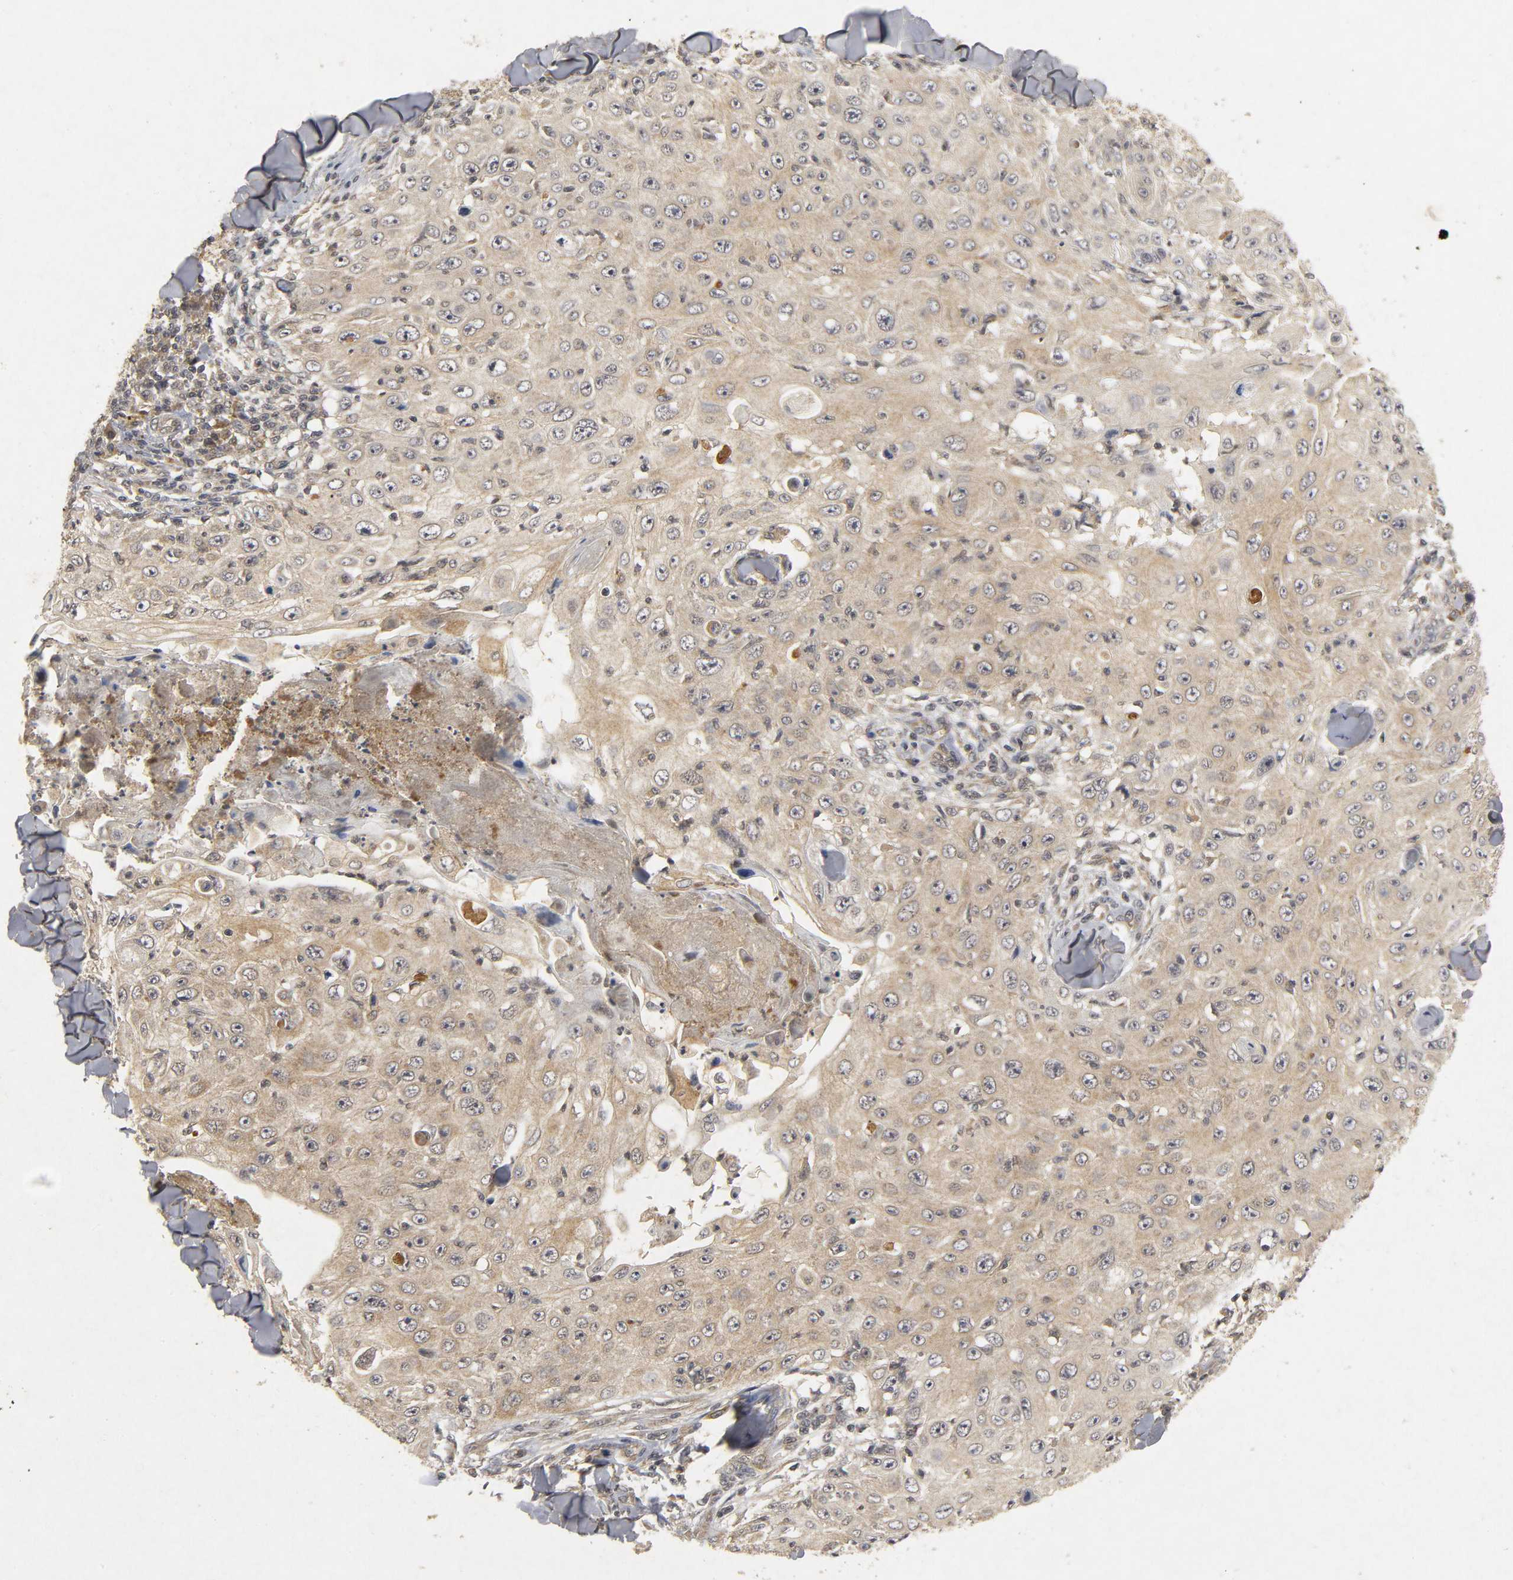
{"staining": {"intensity": "moderate", "quantity": "25%-75%", "location": "cytoplasmic/membranous"}, "tissue": "skin cancer", "cell_type": "Tumor cells", "image_type": "cancer", "snomed": [{"axis": "morphology", "description": "Squamous cell carcinoma, NOS"}, {"axis": "topography", "description": "Skin"}], "caption": "Brown immunohistochemical staining in human skin cancer (squamous cell carcinoma) shows moderate cytoplasmic/membranous positivity in approximately 25%-75% of tumor cells.", "gene": "TRAF6", "patient": {"sex": "male", "age": 86}}